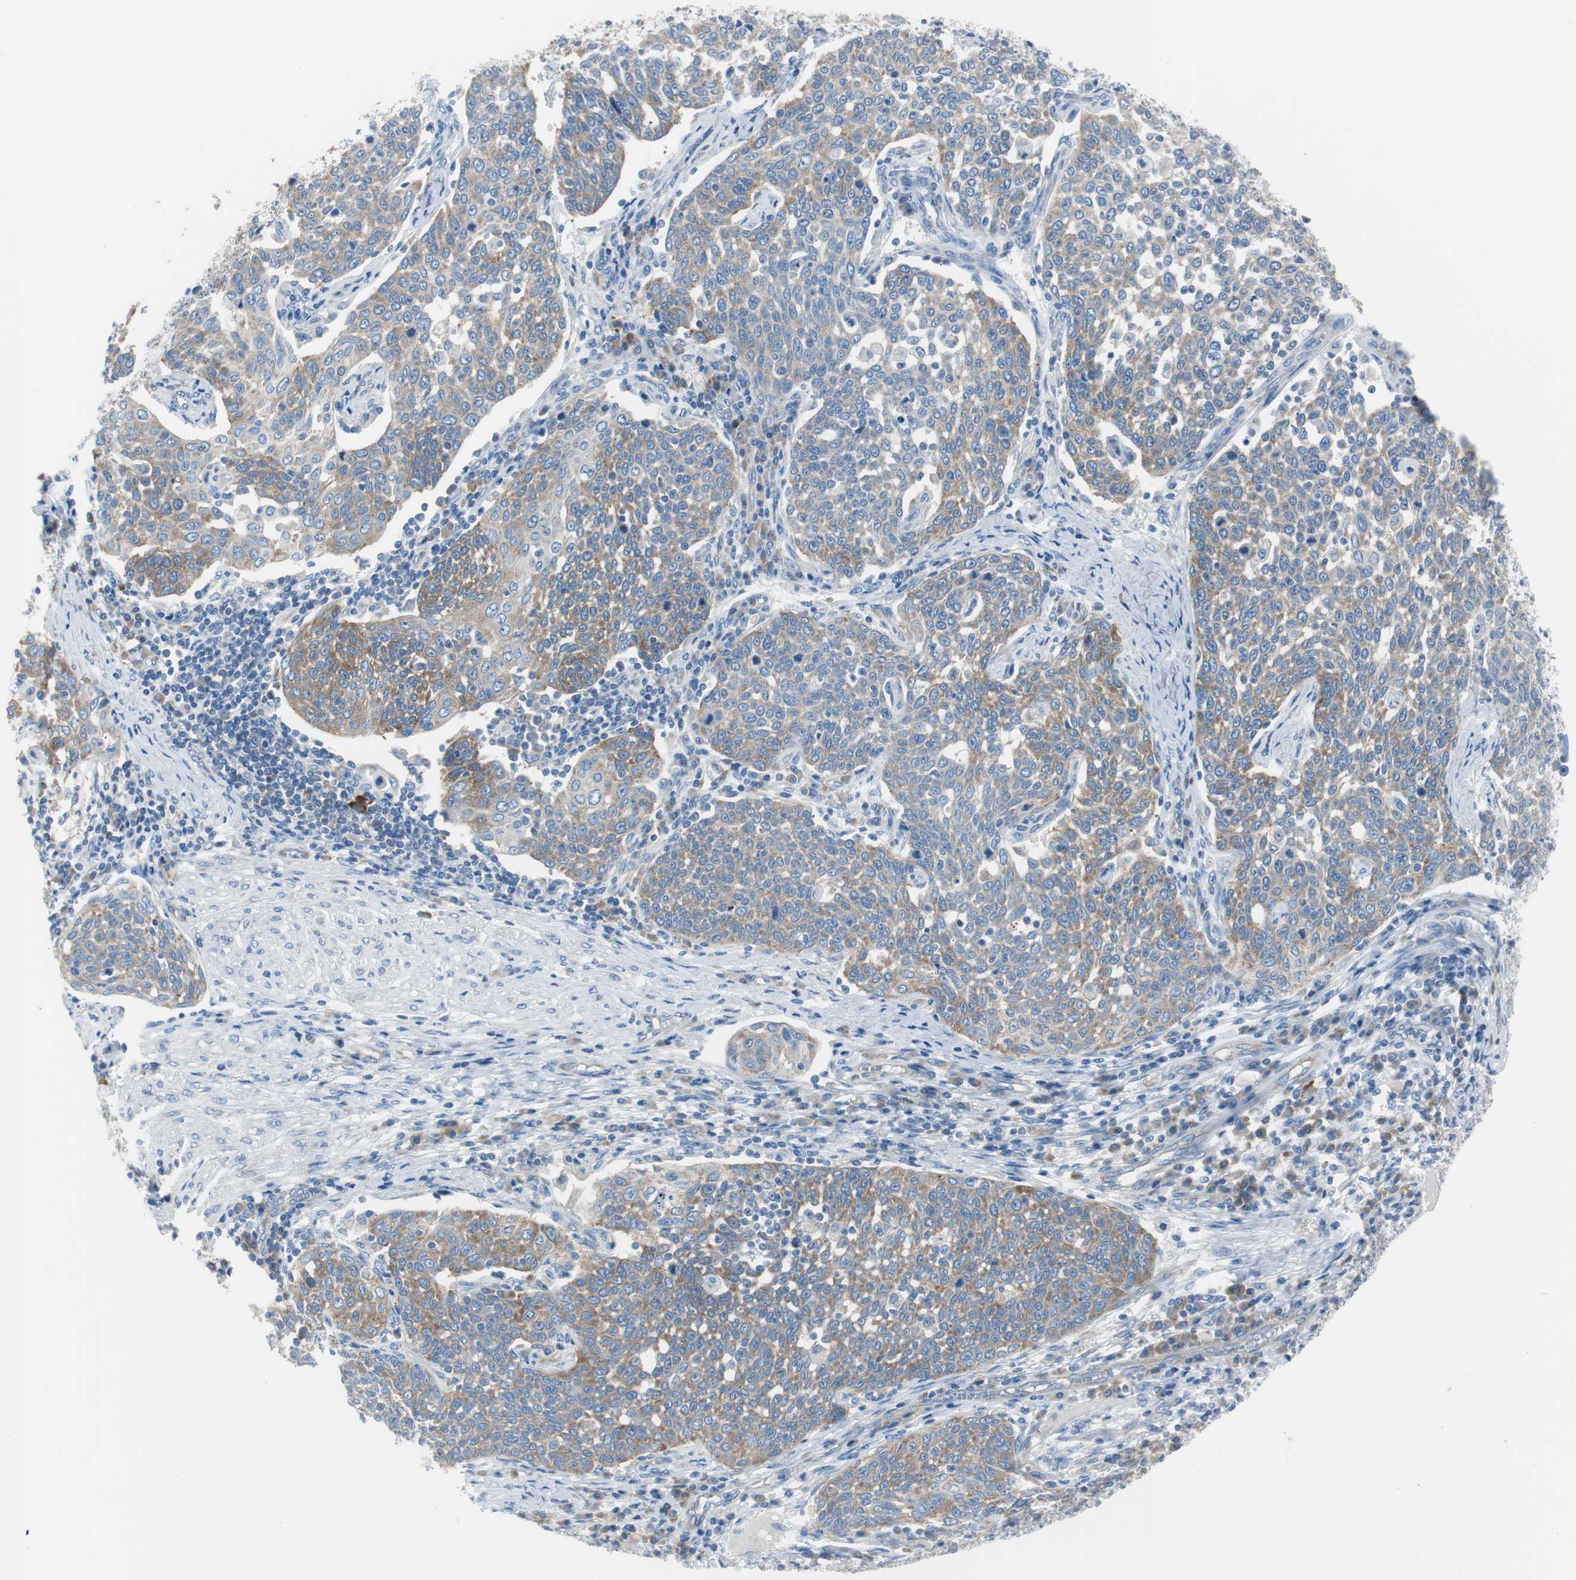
{"staining": {"intensity": "moderate", "quantity": ">75%", "location": "cytoplasmic/membranous"}, "tissue": "cervical cancer", "cell_type": "Tumor cells", "image_type": "cancer", "snomed": [{"axis": "morphology", "description": "Squamous cell carcinoma, NOS"}, {"axis": "topography", "description": "Cervix"}], "caption": "Immunohistochemistry image of neoplastic tissue: squamous cell carcinoma (cervical) stained using immunohistochemistry (IHC) exhibits medium levels of moderate protein expression localized specifically in the cytoplasmic/membranous of tumor cells, appearing as a cytoplasmic/membranous brown color.", "gene": "RPS12", "patient": {"sex": "female", "age": 34}}